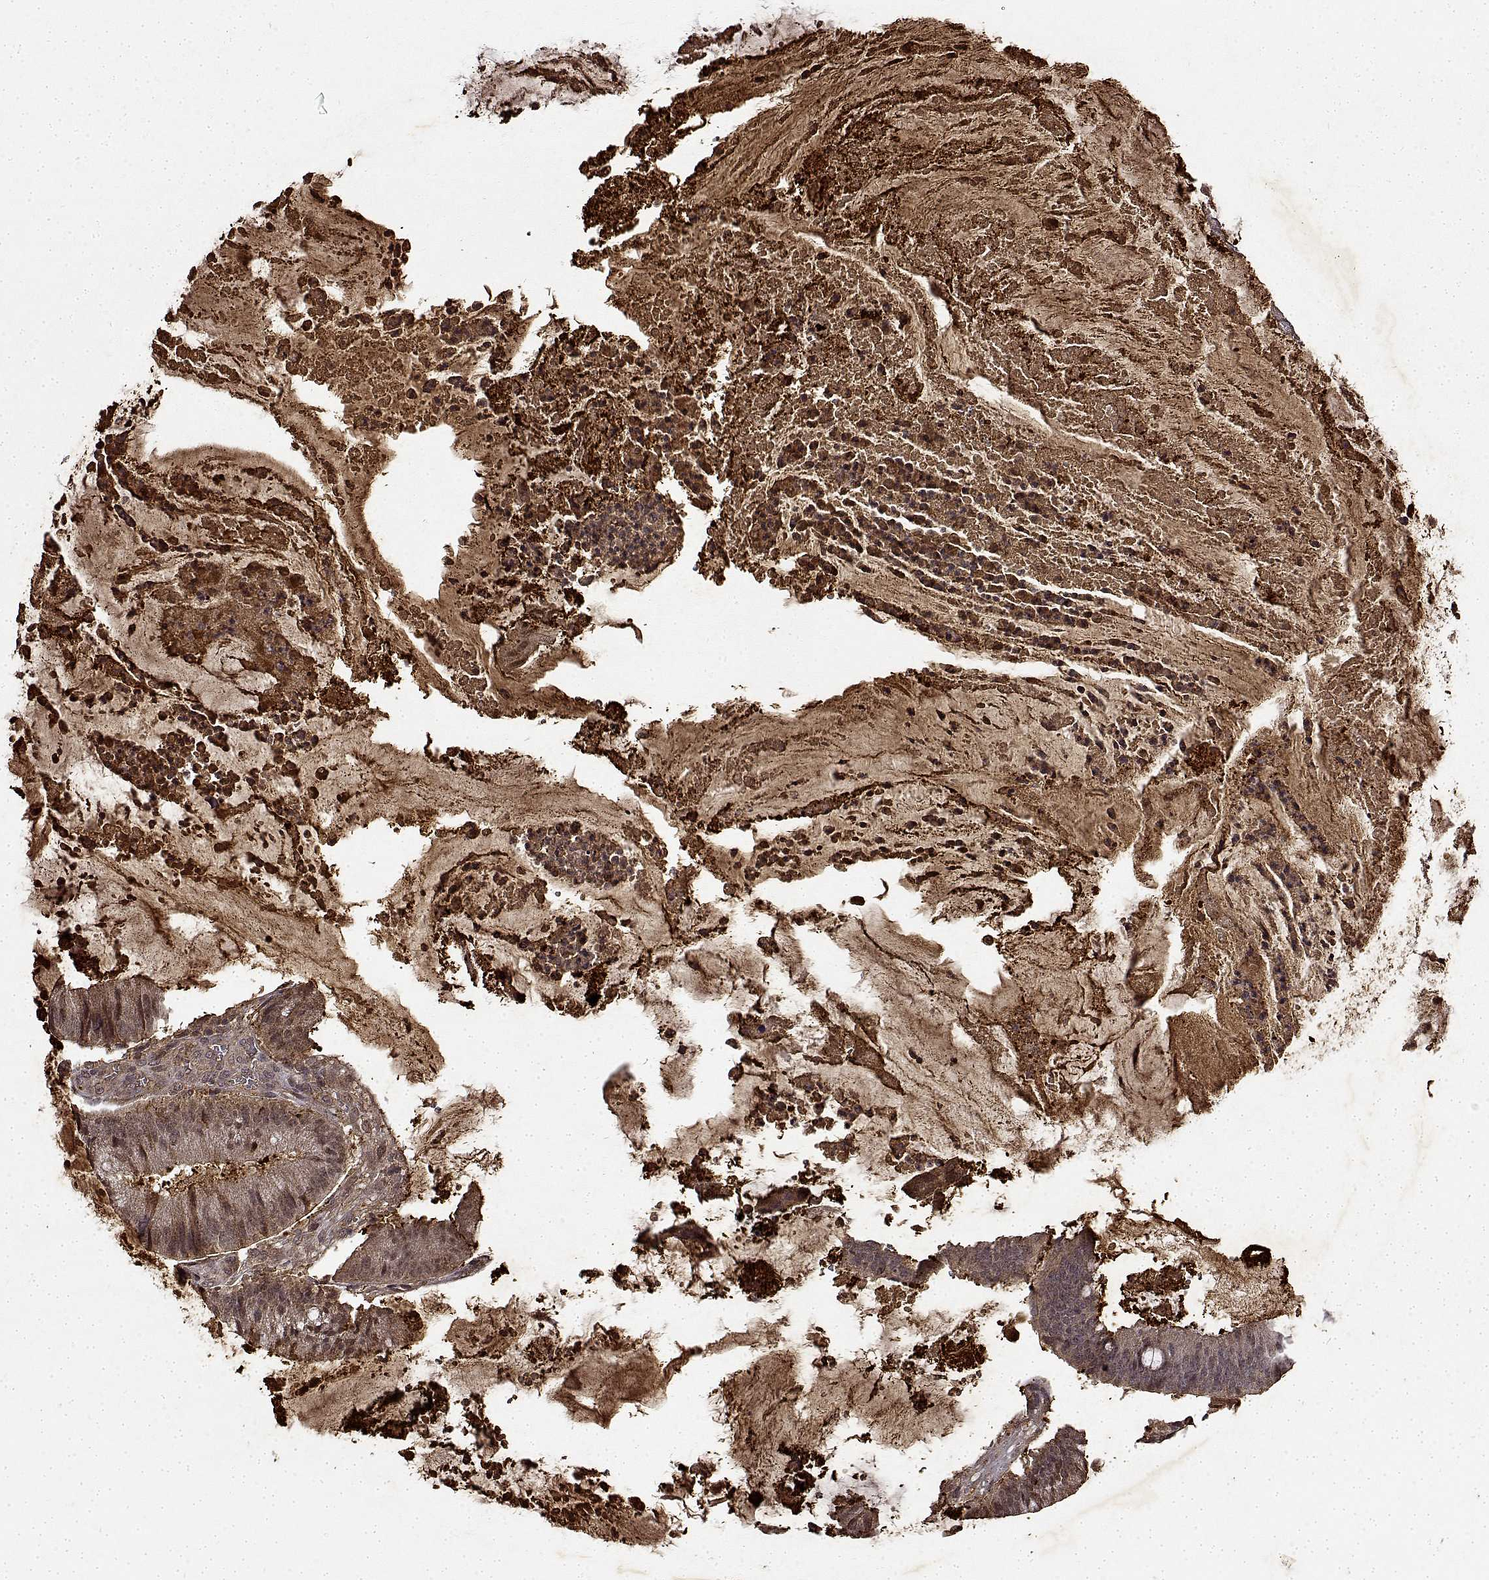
{"staining": {"intensity": "weak", "quantity": ">75%", "location": "cytoplasmic/membranous"}, "tissue": "colorectal cancer", "cell_type": "Tumor cells", "image_type": "cancer", "snomed": [{"axis": "morphology", "description": "Adenocarcinoma, NOS"}, {"axis": "topography", "description": "Colon"}], "caption": "There is low levels of weak cytoplasmic/membranous staining in tumor cells of colorectal cancer, as demonstrated by immunohistochemical staining (brown color).", "gene": "BDNF", "patient": {"sex": "female", "age": 43}}